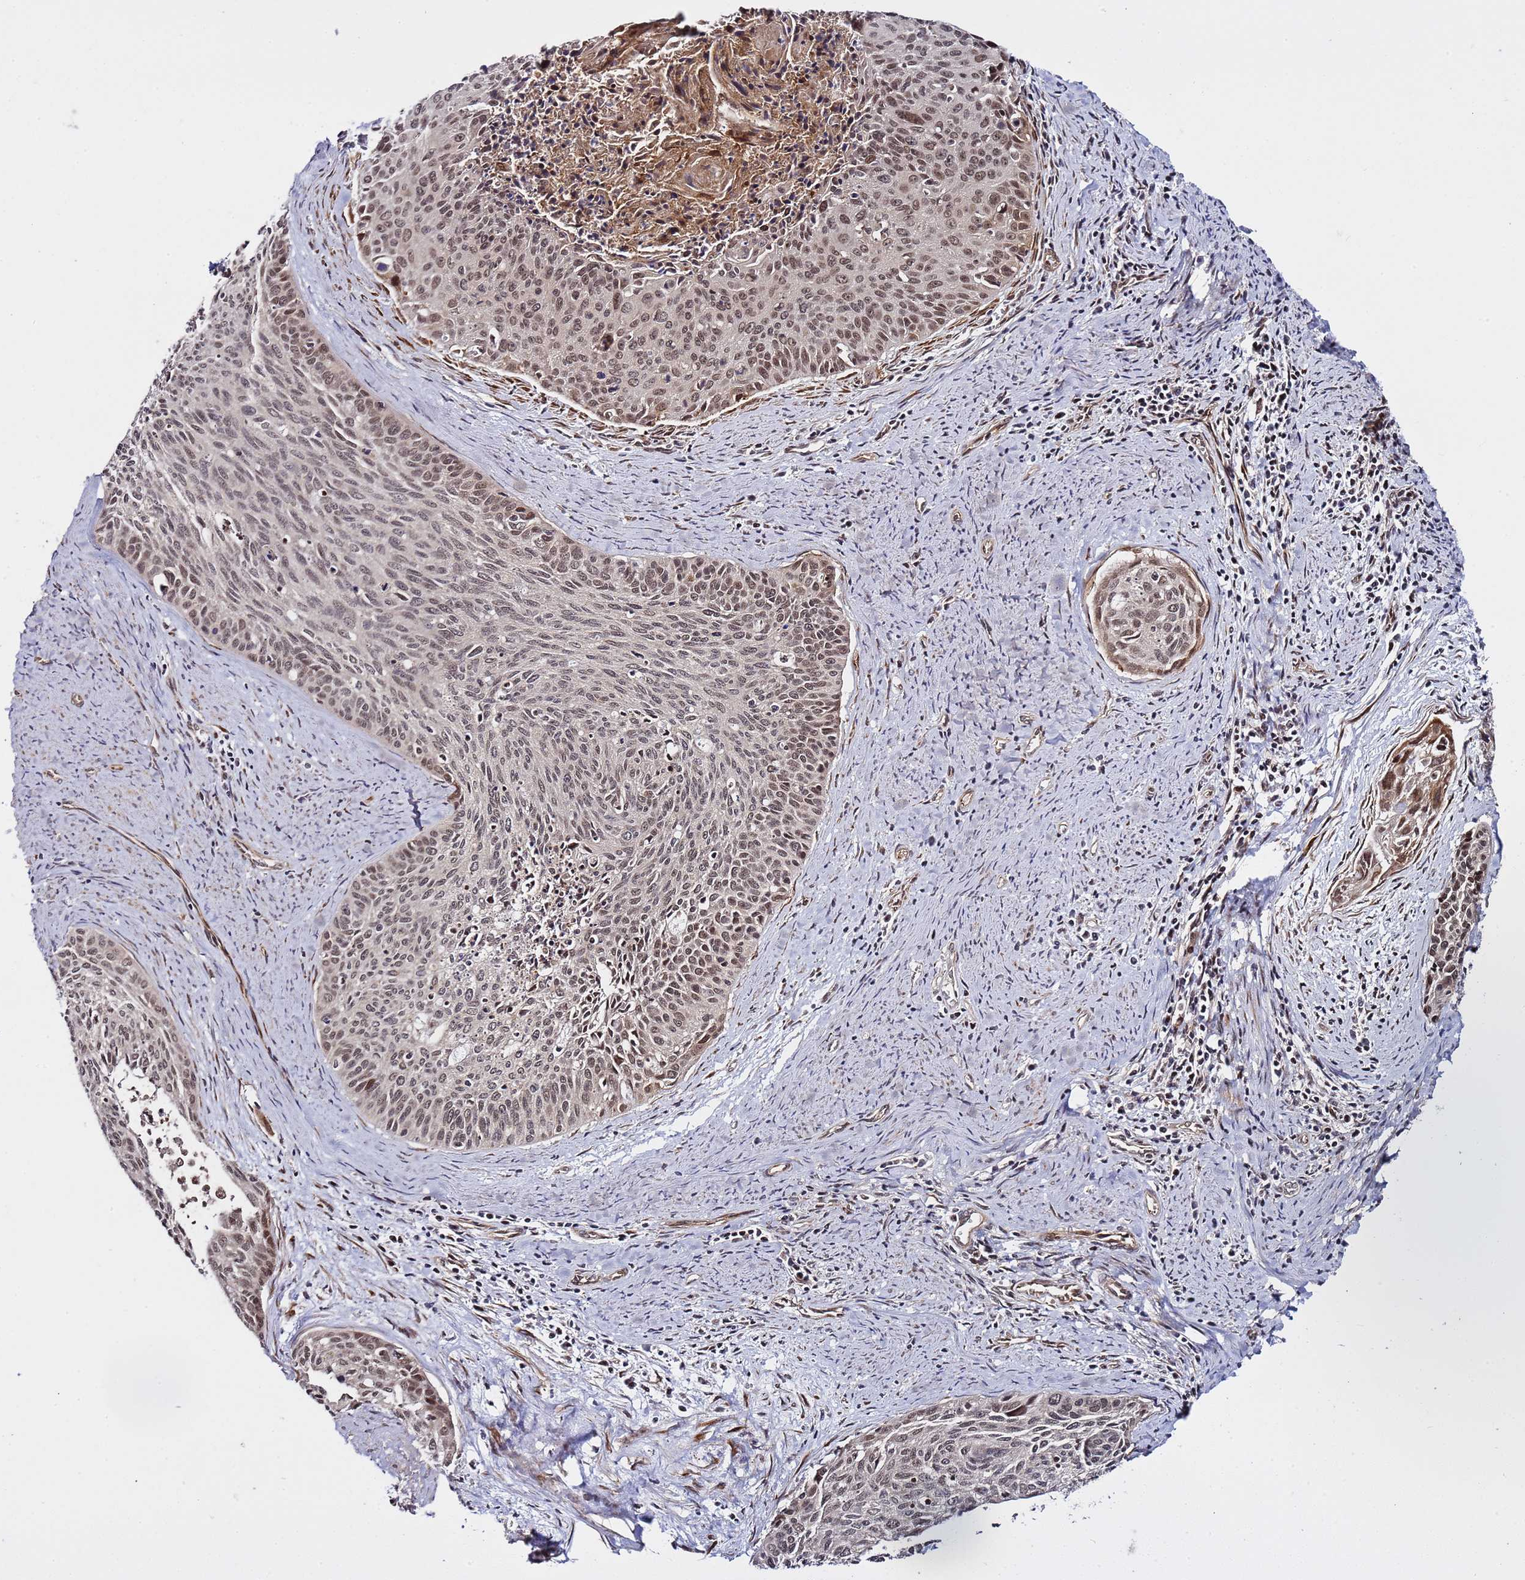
{"staining": {"intensity": "weak", "quantity": ">75%", "location": "nuclear"}, "tissue": "cervical cancer", "cell_type": "Tumor cells", "image_type": "cancer", "snomed": [{"axis": "morphology", "description": "Squamous cell carcinoma, NOS"}, {"axis": "topography", "description": "Cervix"}], "caption": "Immunohistochemistry (IHC) histopathology image of neoplastic tissue: cervical cancer (squamous cell carcinoma) stained using immunohistochemistry shows low levels of weak protein expression localized specifically in the nuclear of tumor cells, appearing as a nuclear brown color.", "gene": "POLR2D", "patient": {"sex": "female", "age": 55}}